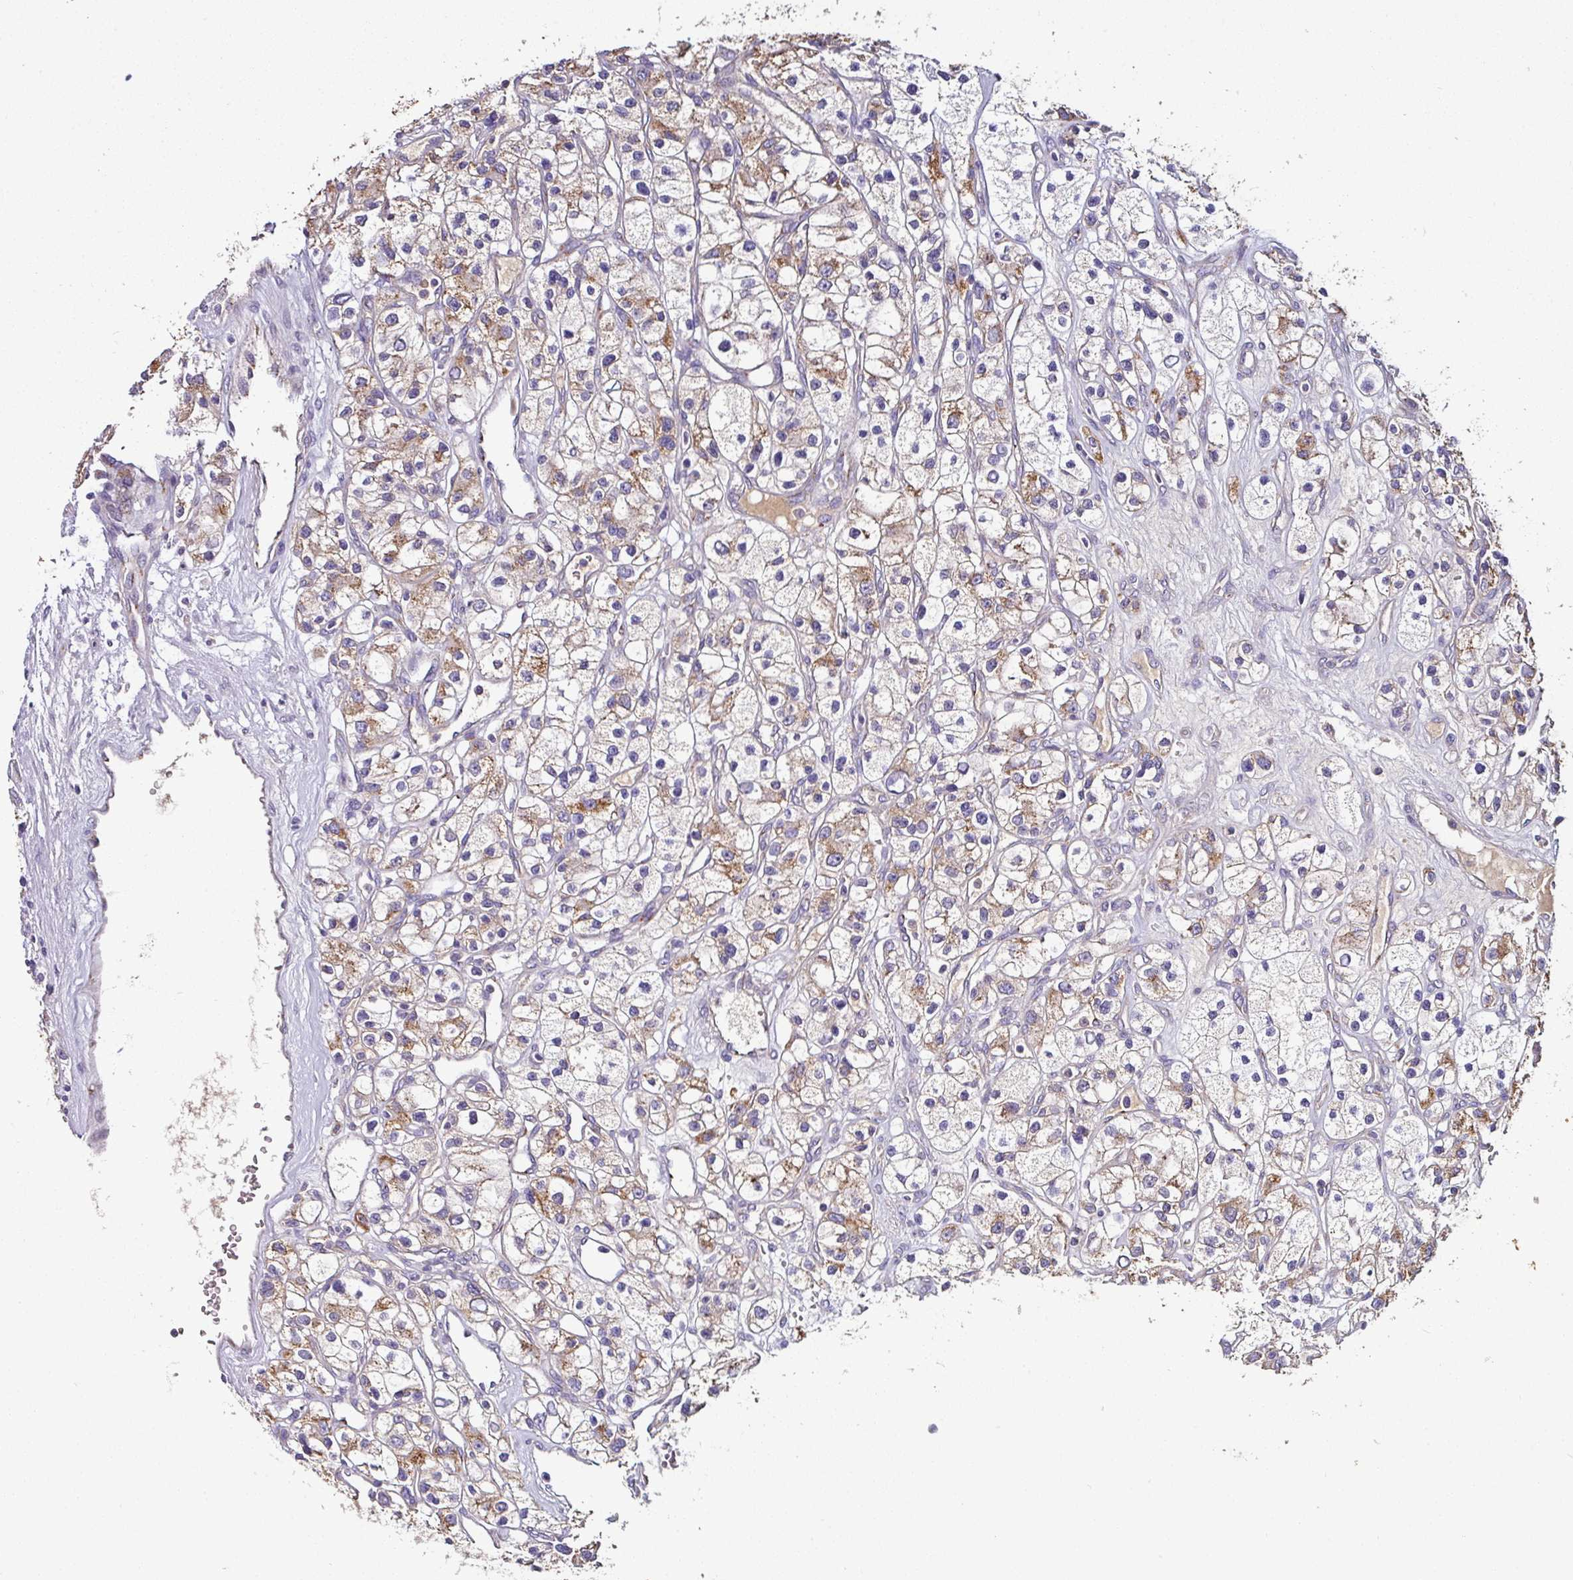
{"staining": {"intensity": "moderate", "quantity": "25%-75%", "location": "cytoplasmic/membranous"}, "tissue": "renal cancer", "cell_type": "Tumor cells", "image_type": "cancer", "snomed": [{"axis": "morphology", "description": "Adenocarcinoma, NOS"}, {"axis": "topography", "description": "Kidney"}], "caption": "Immunohistochemical staining of renal cancer demonstrates medium levels of moderate cytoplasmic/membranous protein expression in approximately 25%-75% of tumor cells.", "gene": "CPD", "patient": {"sex": "female", "age": 57}}